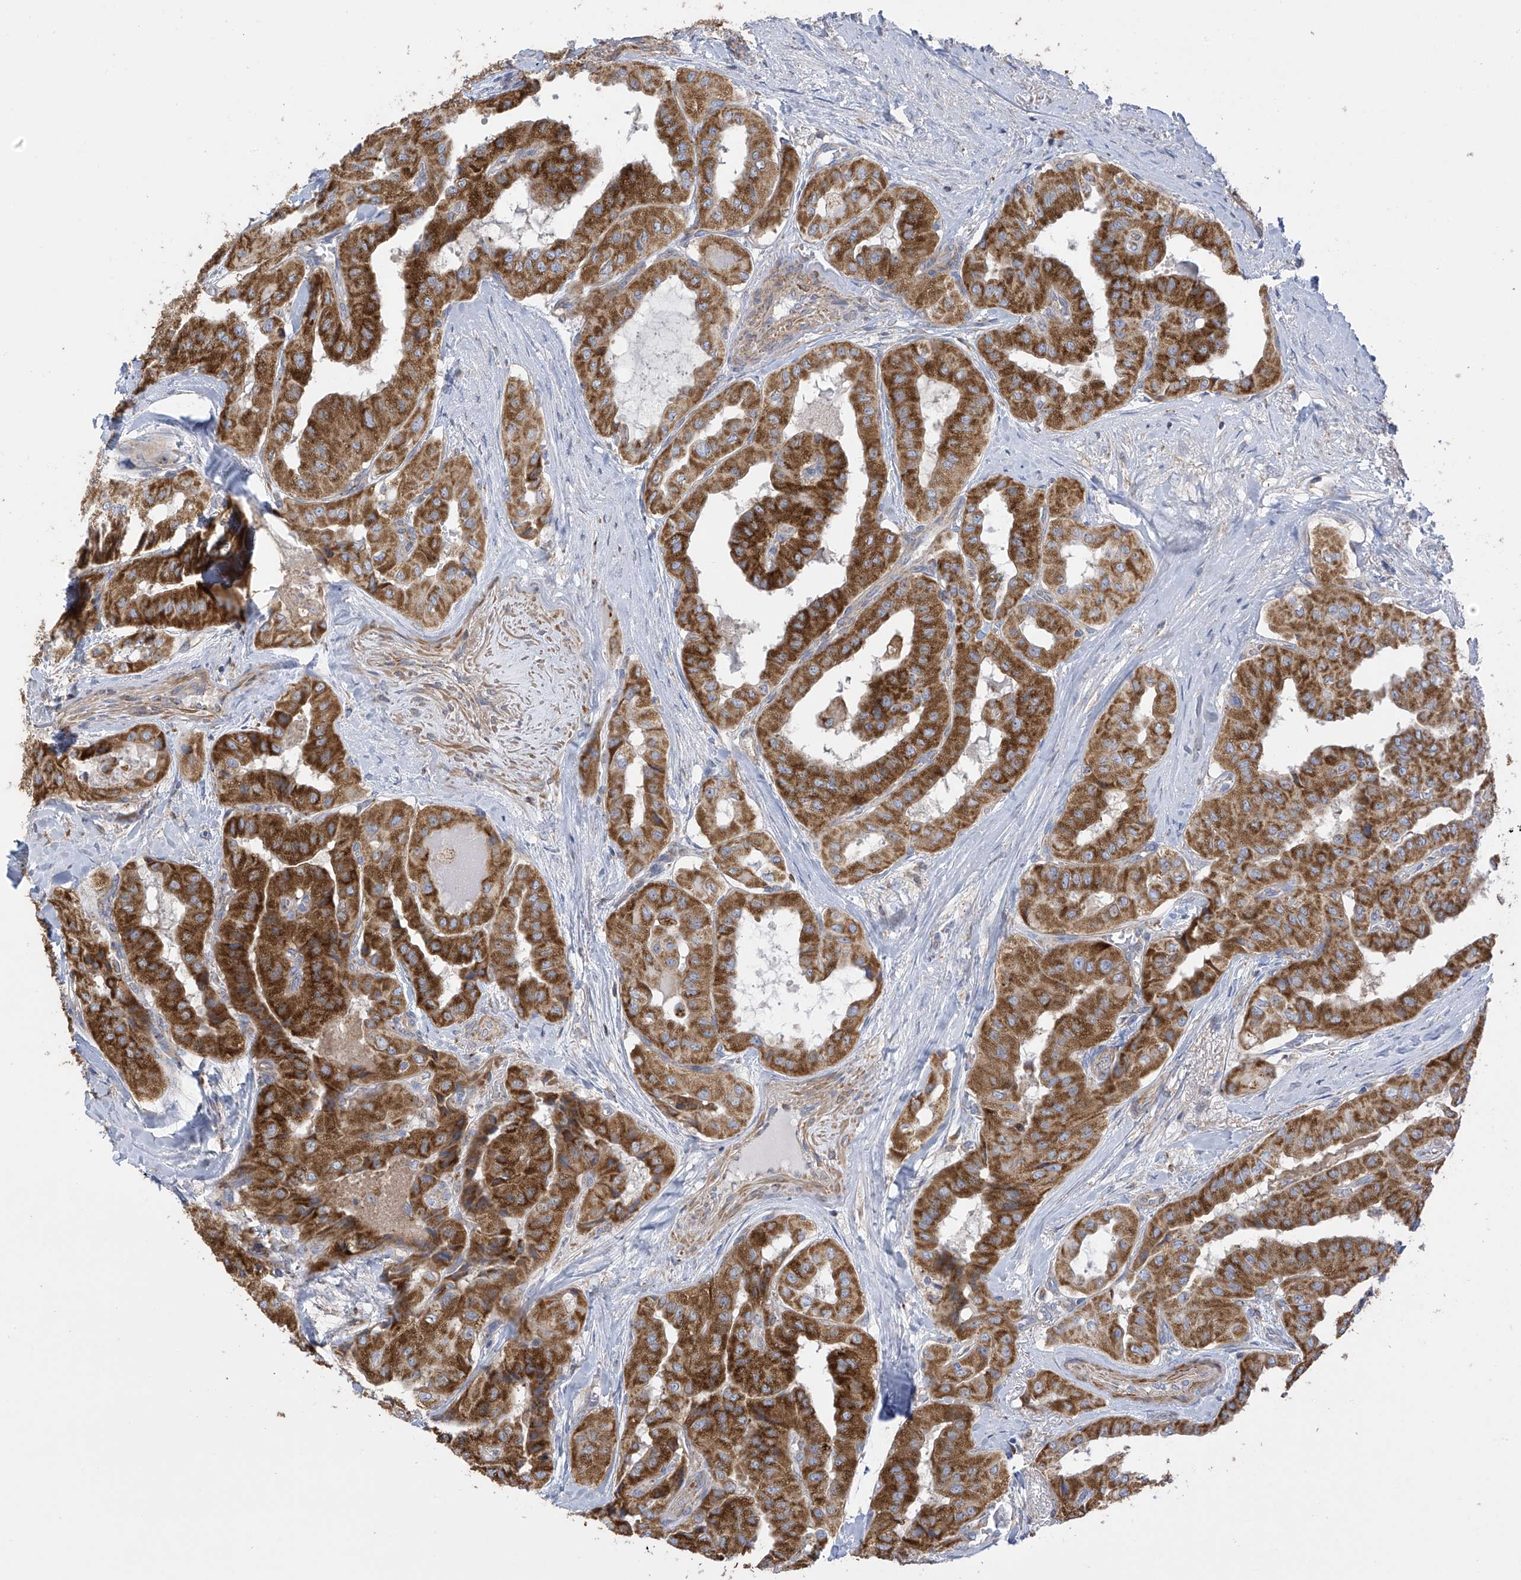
{"staining": {"intensity": "strong", "quantity": "25%-75%", "location": "cytoplasmic/membranous"}, "tissue": "thyroid cancer", "cell_type": "Tumor cells", "image_type": "cancer", "snomed": [{"axis": "morphology", "description": "Papillary adenocarcinoma, NOS"}, {"axis": "topography", "description": "Thyroid gland"}], "caption": "Immunohistochemical staining of human thyroid cancer (papillary adenocarcinoma) reveals high levels of strong cytoplasmic/membranous protein positivity in about 25%-75% of tumor cells. (DAB (3,3'-diaminobenzidine) IHC with brightfield microscopy, high magnification).", "gene": "ITM2B", "patient": {"sex": "female", "age": 59}}